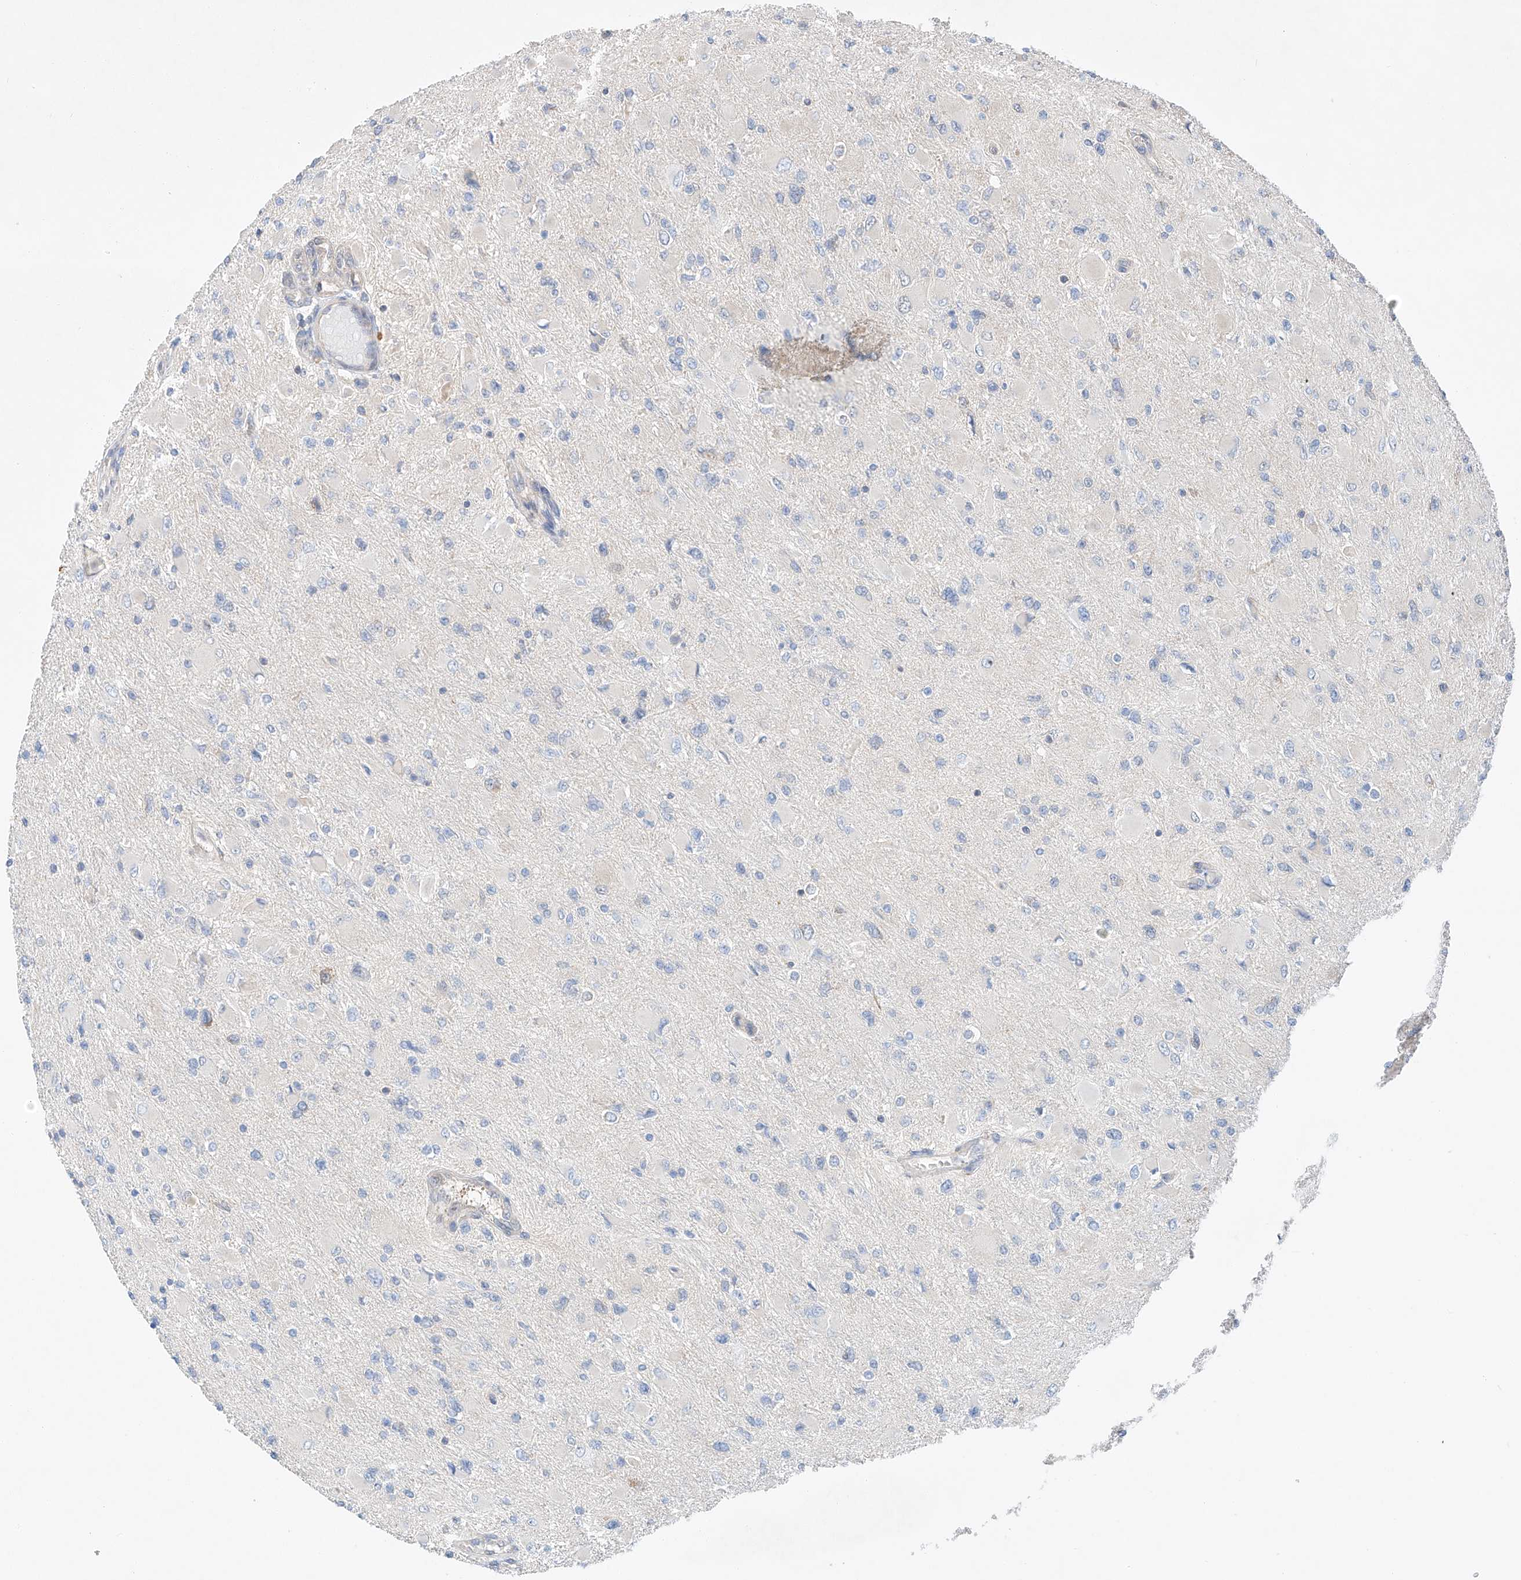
{"staining": {"intensity": "negative", "quantity": "none", "location": "none"}, "tissue": "glioma", "cell_type": "Tumor cells", "image_type": "cancer", "snomed": [{"axis": "morphology", "description": "Glioma, malignant, High grade"}, {"axis": "topography", "description": "Cerebral cortex"}], "caption": "Human malignant glioma (high-grade) stained for a protein using immunohistochemistry (IHC) reveals no staining in tumor cells.", "gene": "RUSC1", "patient": {"sex": "female", "age": 36}}